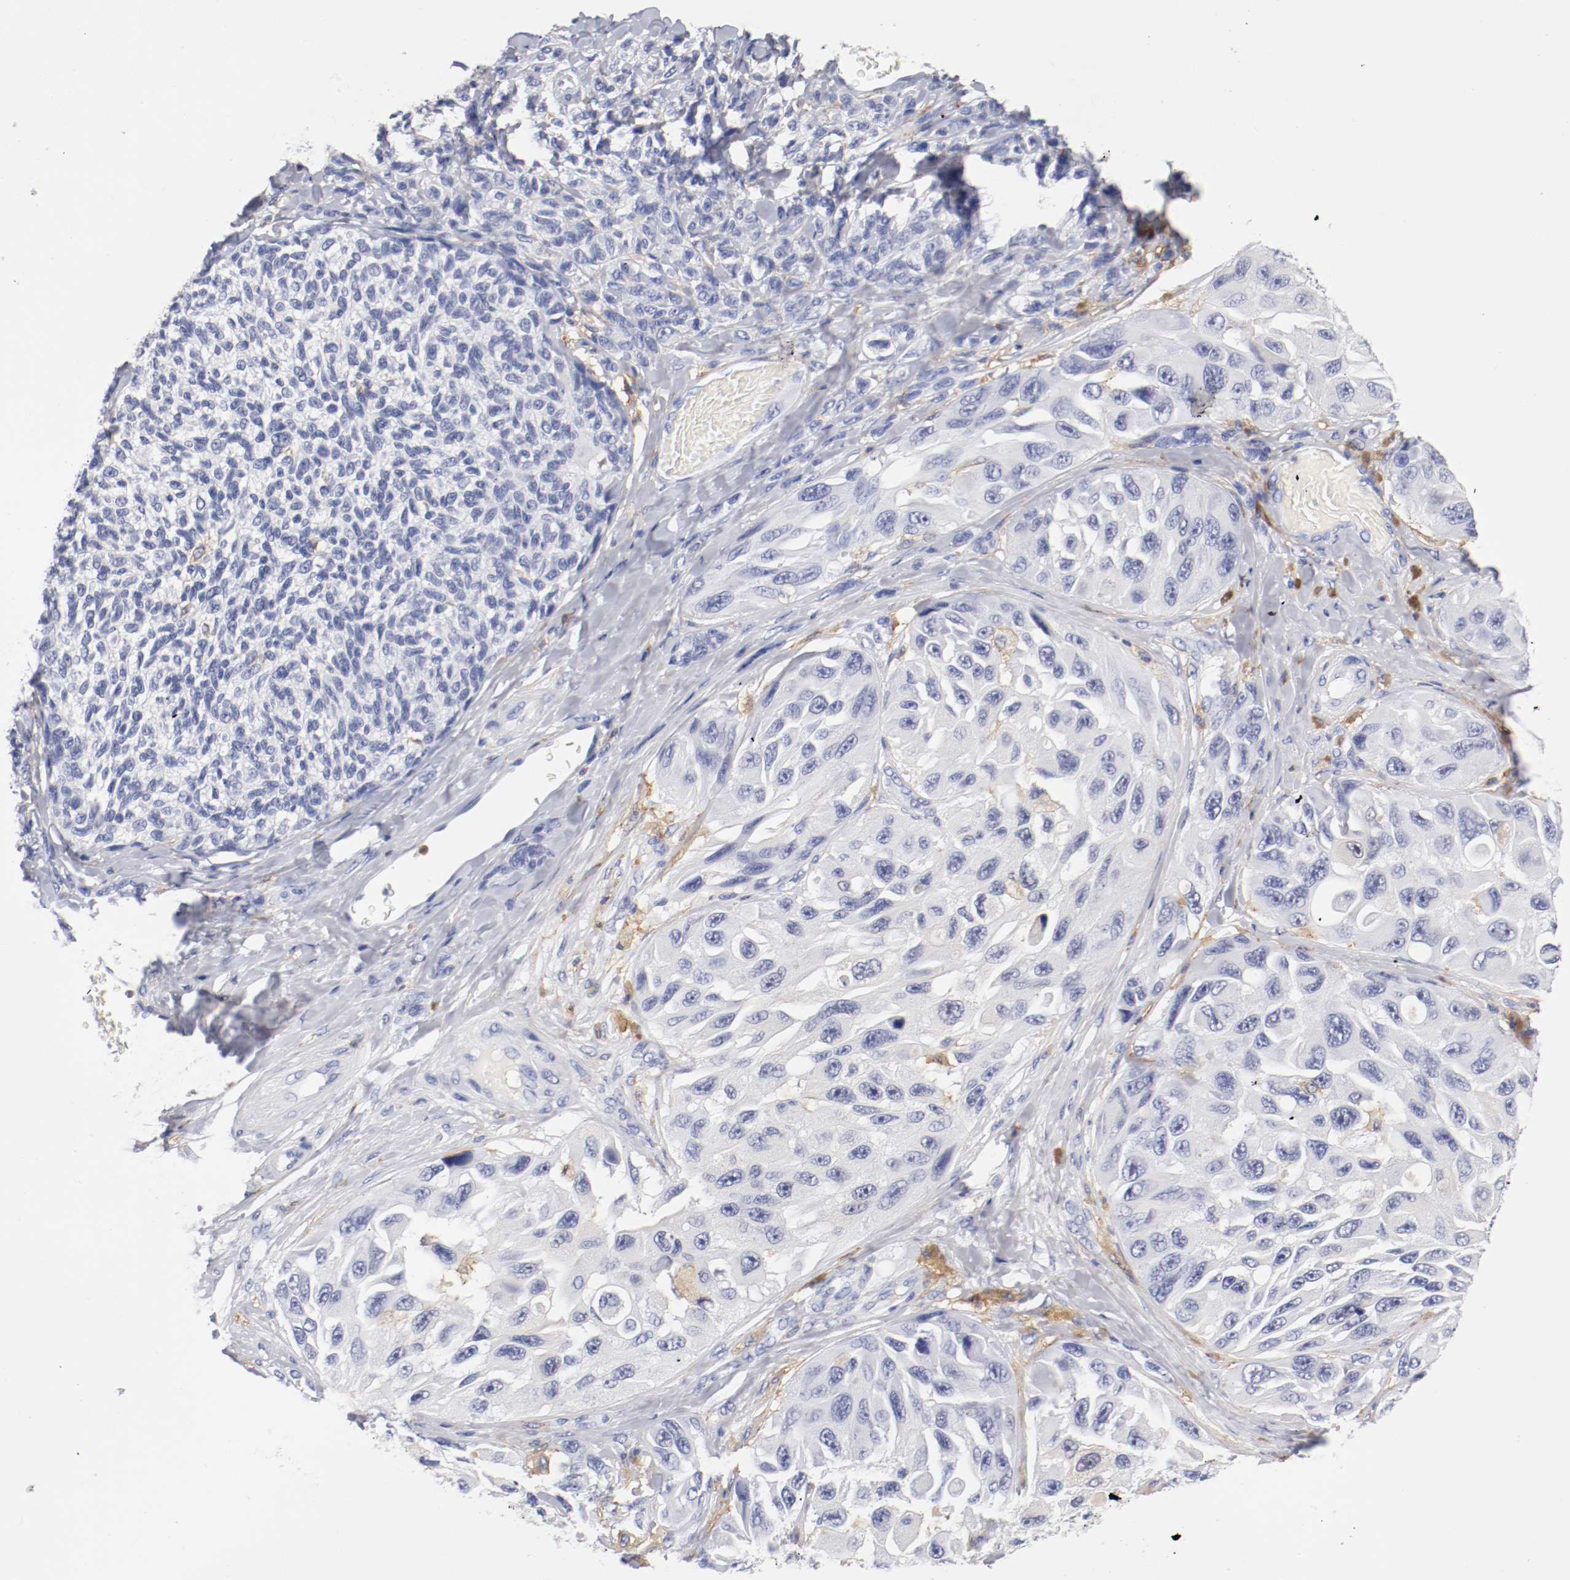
{"staining": {"intensity": "negative", "quantity": "none", "location": "none"}, "tissue": "melanoma", "cell_type": "Tumor cells", "image_type": "cancer", "snomed": [{"axis": "morphology", "description": "Malignant melanoma, NOS"}, {"axis": "topography", "description": "Skin"}], "caption": "Tumor cells show no significant expression in malignant melanoma.", "gene": "ITGAX", "patient": {"sex": "female", "age": 73}}